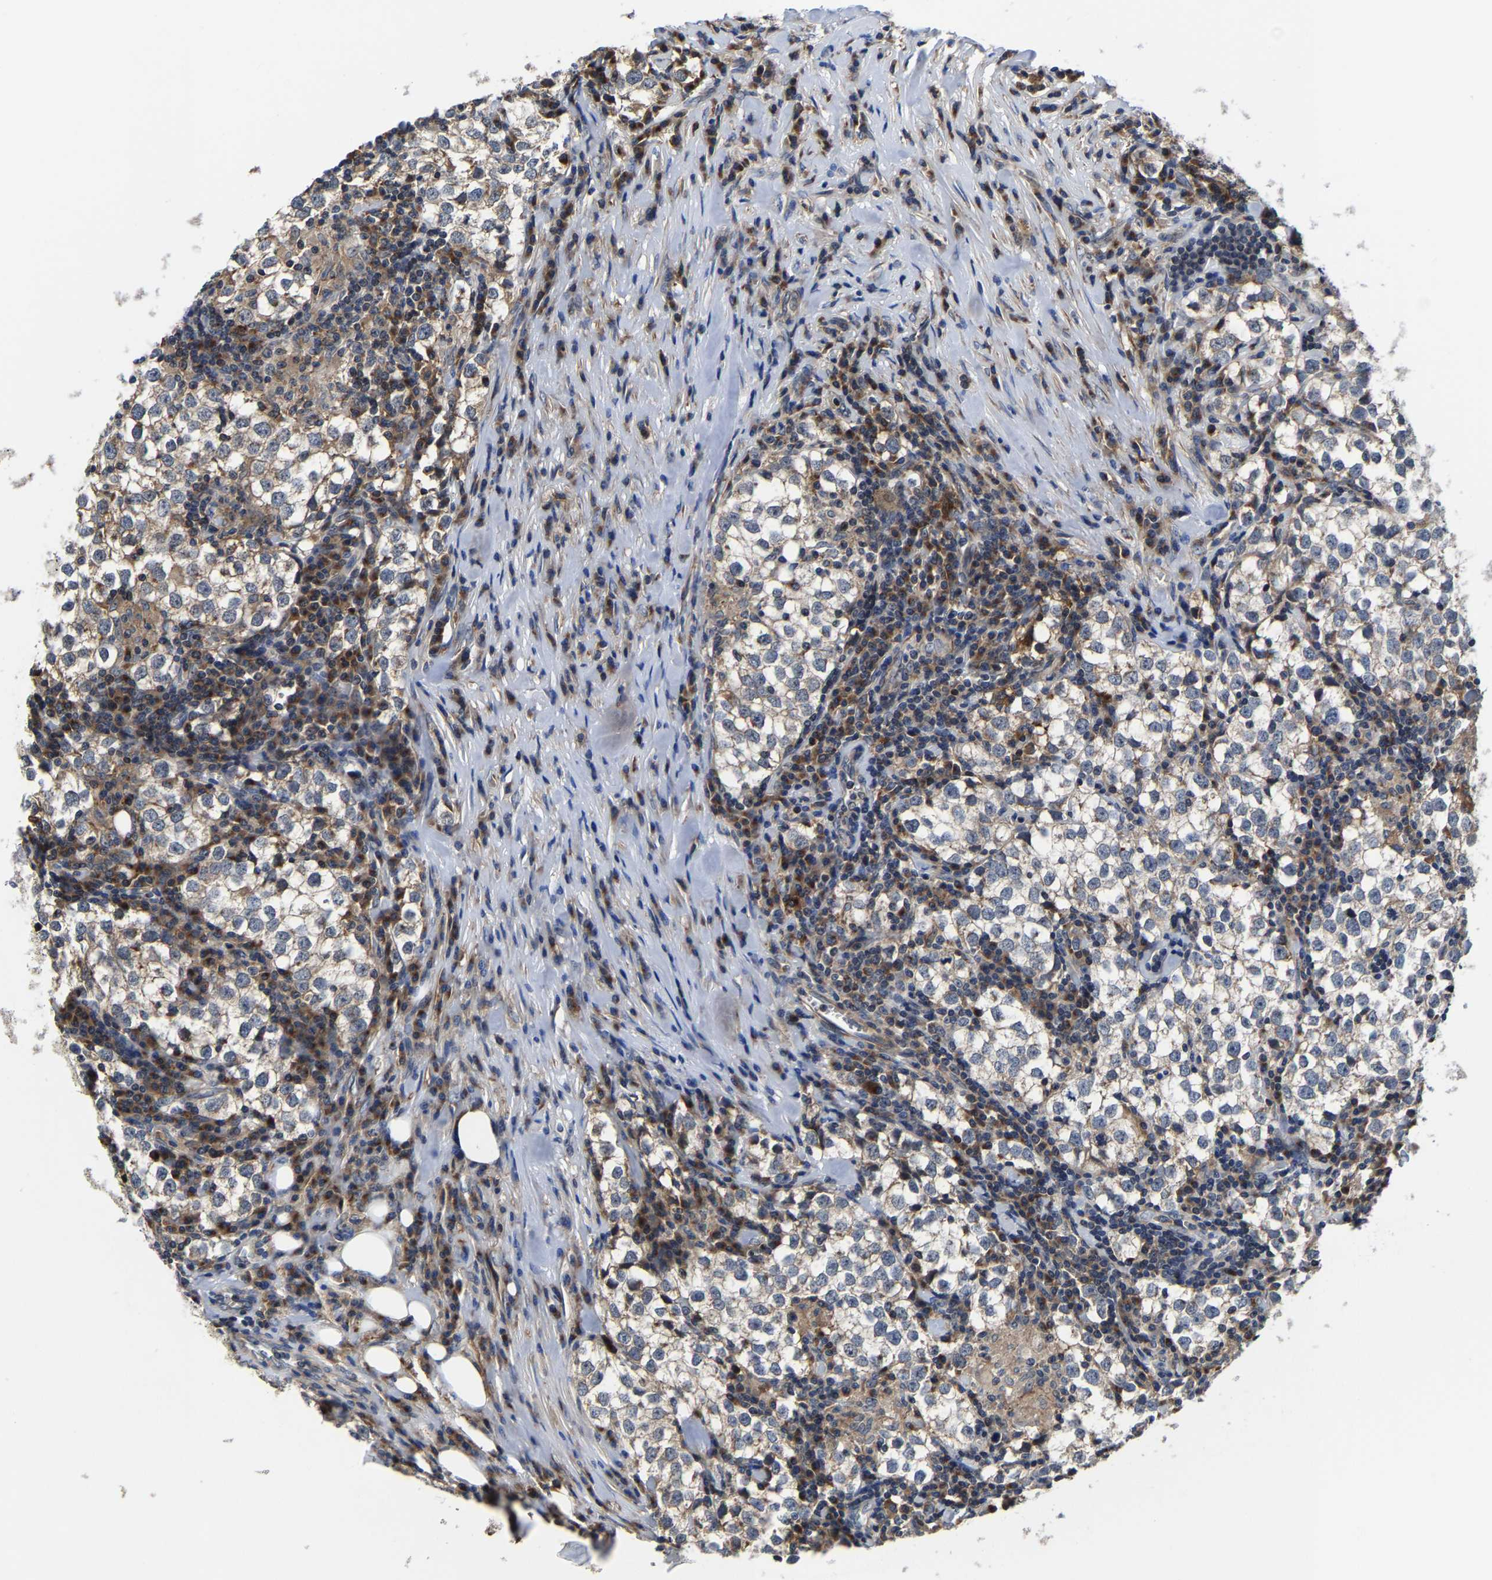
{"staining": {"intensity": "weak", "quantity": "<25%", "location": "cytoplasmic/membranous"}, "tissue": "testis cancer", "cell_type": "Tumor cells", "image_type": "cancer", "snomed": [{"axis": "morphology", "description": "Seminoma, NOS"}, {"axis": "morphology", "description": "Carcinoma, Embryonal, NOS"}, {"axis": "topography", "description": "Testis"}], "caption": "Immunohistochemical staining of human testis cancer (seminoma) reveals no significant staining in tumor cells.", "gene": "PFKFB3", "patient": {"sex": "male", "age": 36}}